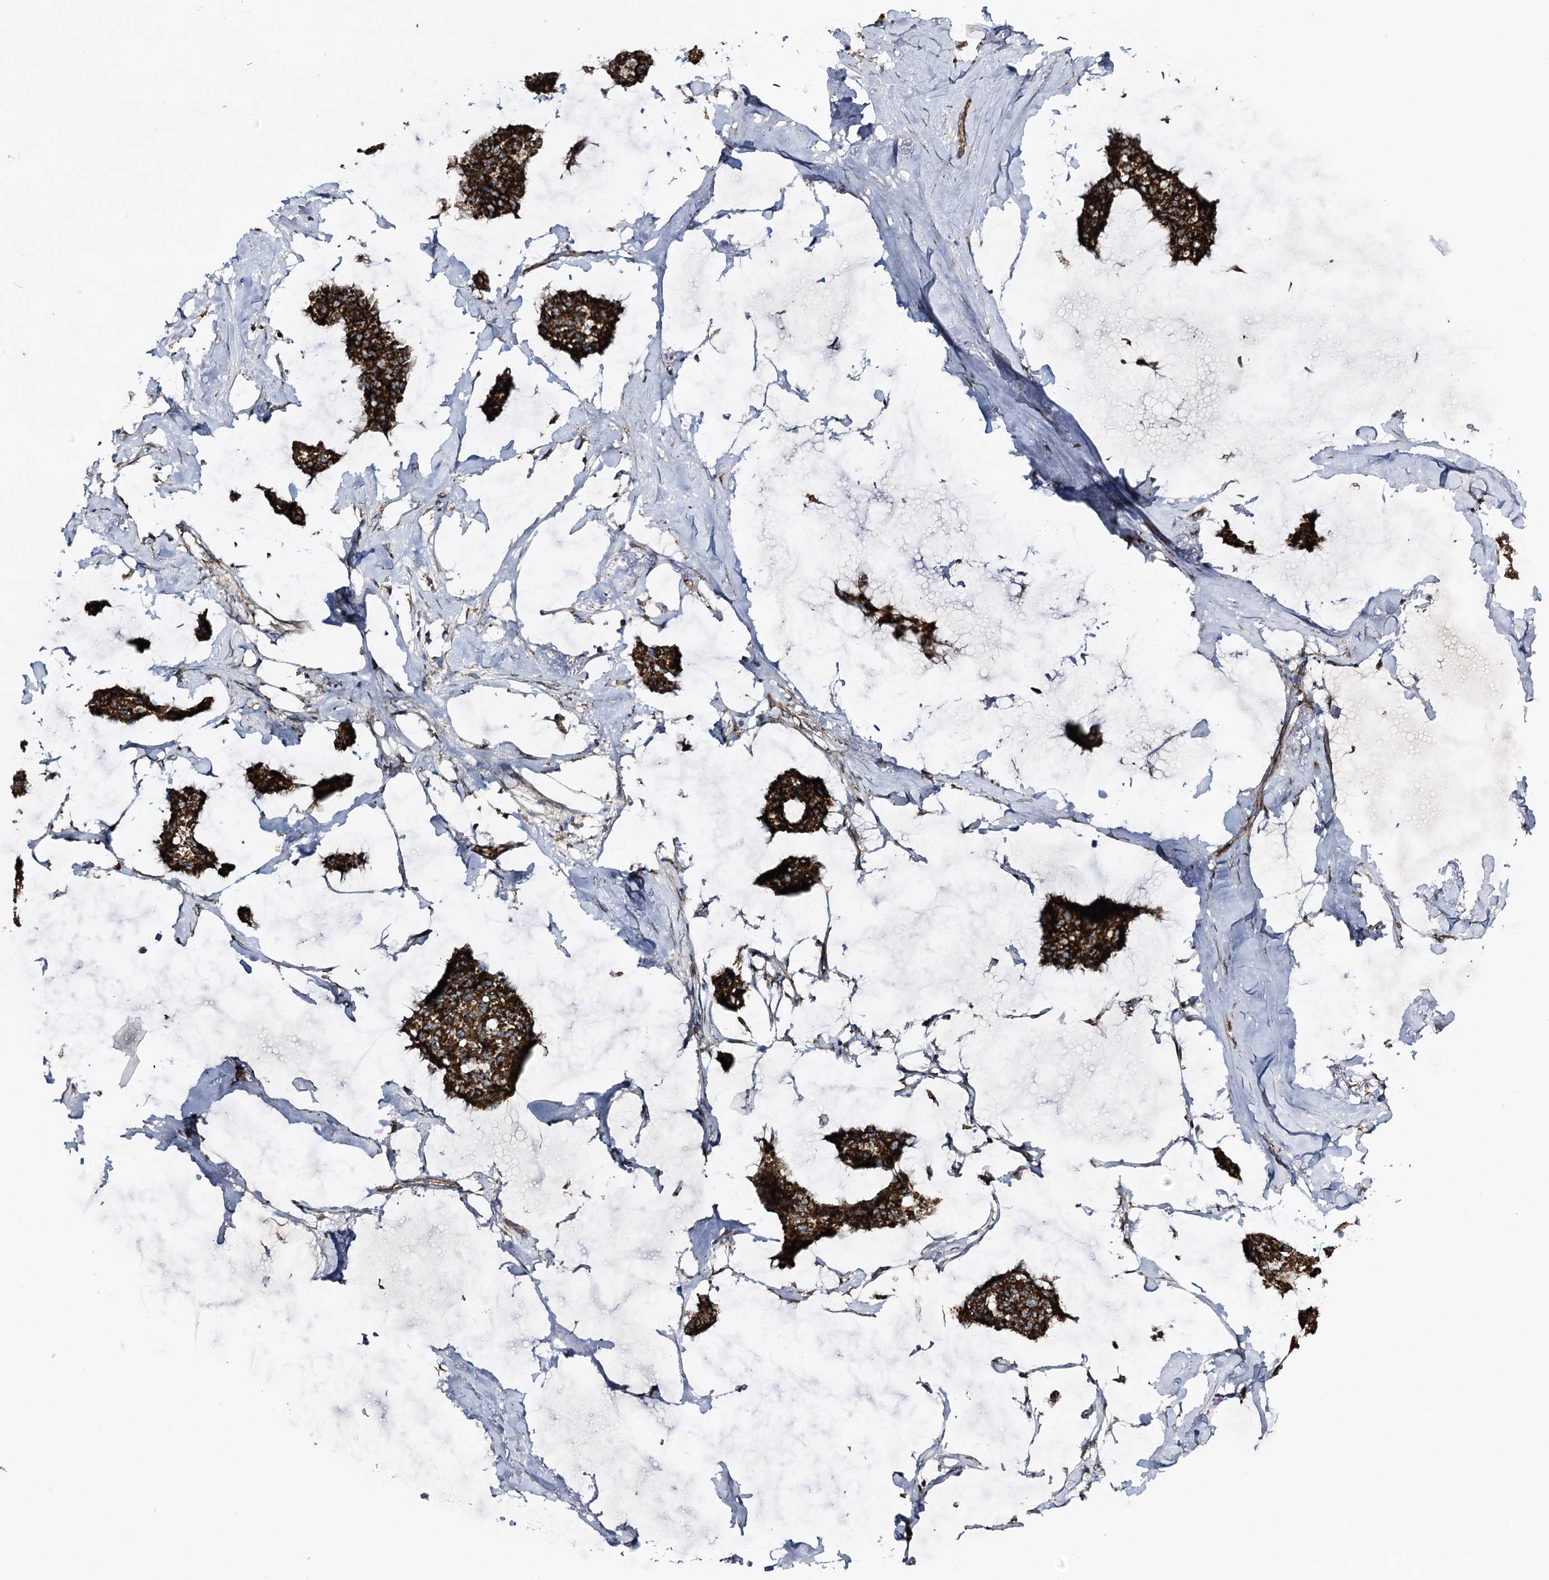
{"staining": {"intensity": "strong", "quantity": ">75%", "location": "cytoplasmic/membranous"}, "tissue": "breast cancer", "cell_type": "Tumor cells", "image_type": "cancer", "snomed": [{"axis": "morphology", "description": "Duct carcinoma"}, {"axis": "topography", "description": "Breast"}], "caption": "This histopathology image demonstrates immunohistochemistry staining of intraductal carcinoma (breast), with high strong cytoplasmic/membranous expression in about >75% of tumor cells.", "gene": "CBR4", "patient": {"sex": "female", "age": 93}}